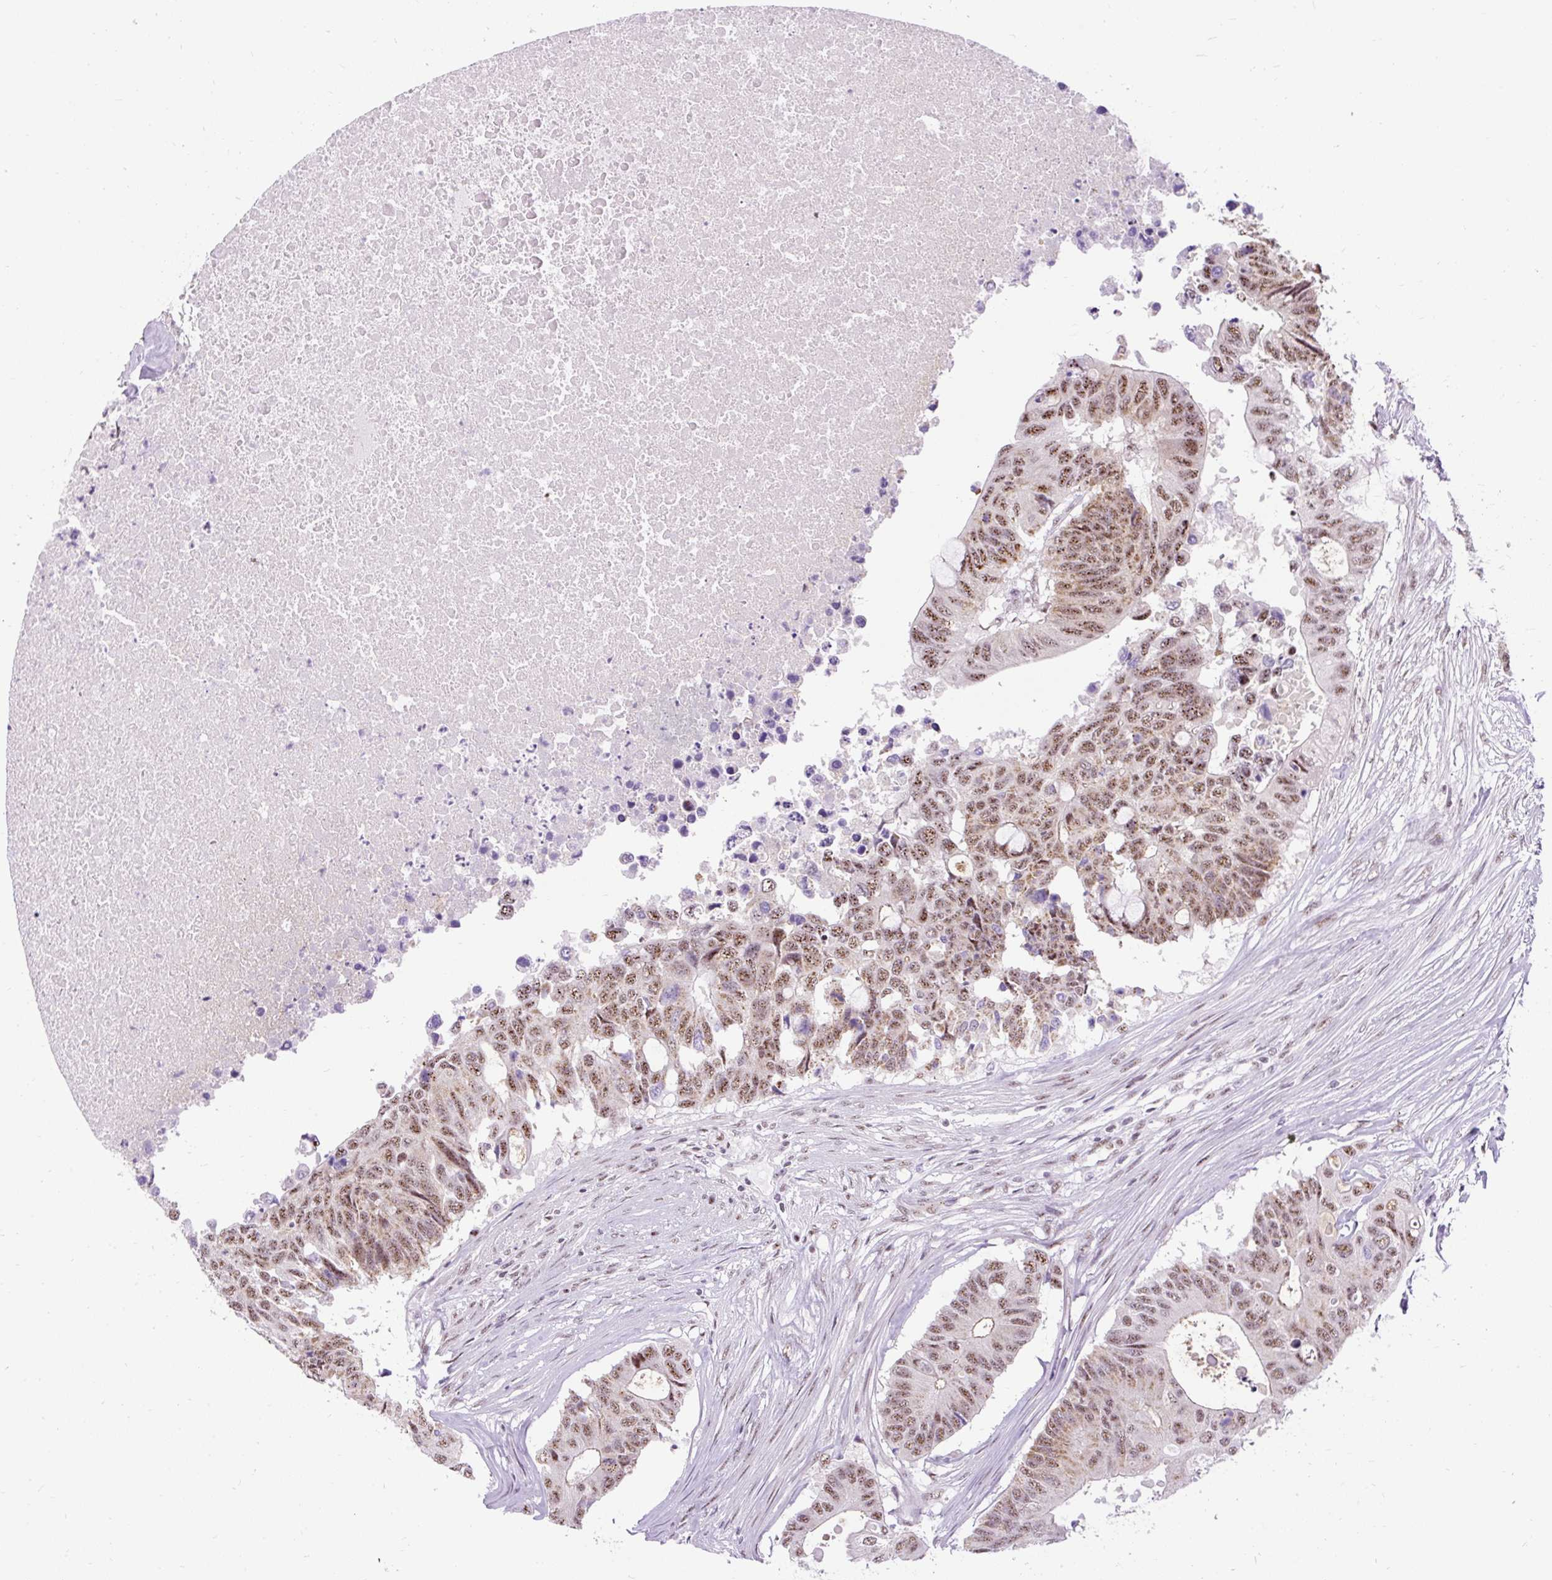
{"staining": {"intensity": "moderate", "quantity": ">75%", "location": "nuclear"}, "tissue": "colorectal cancer", "cell_type": "Tumor cells", "image_type": "cancer", "snomed": [{"axis": "morphology", "description": "Adenocarcinoma, NOS"}, {"axis": "topography", "description": "Colon"}], "caption": "Moderate nuclear positivity is present in approximately >75% of tumor cells in colorectal cancer (adenocarcinoma).", "gene": "SMC5", "patient": {"sex": "male", "age": 71}}